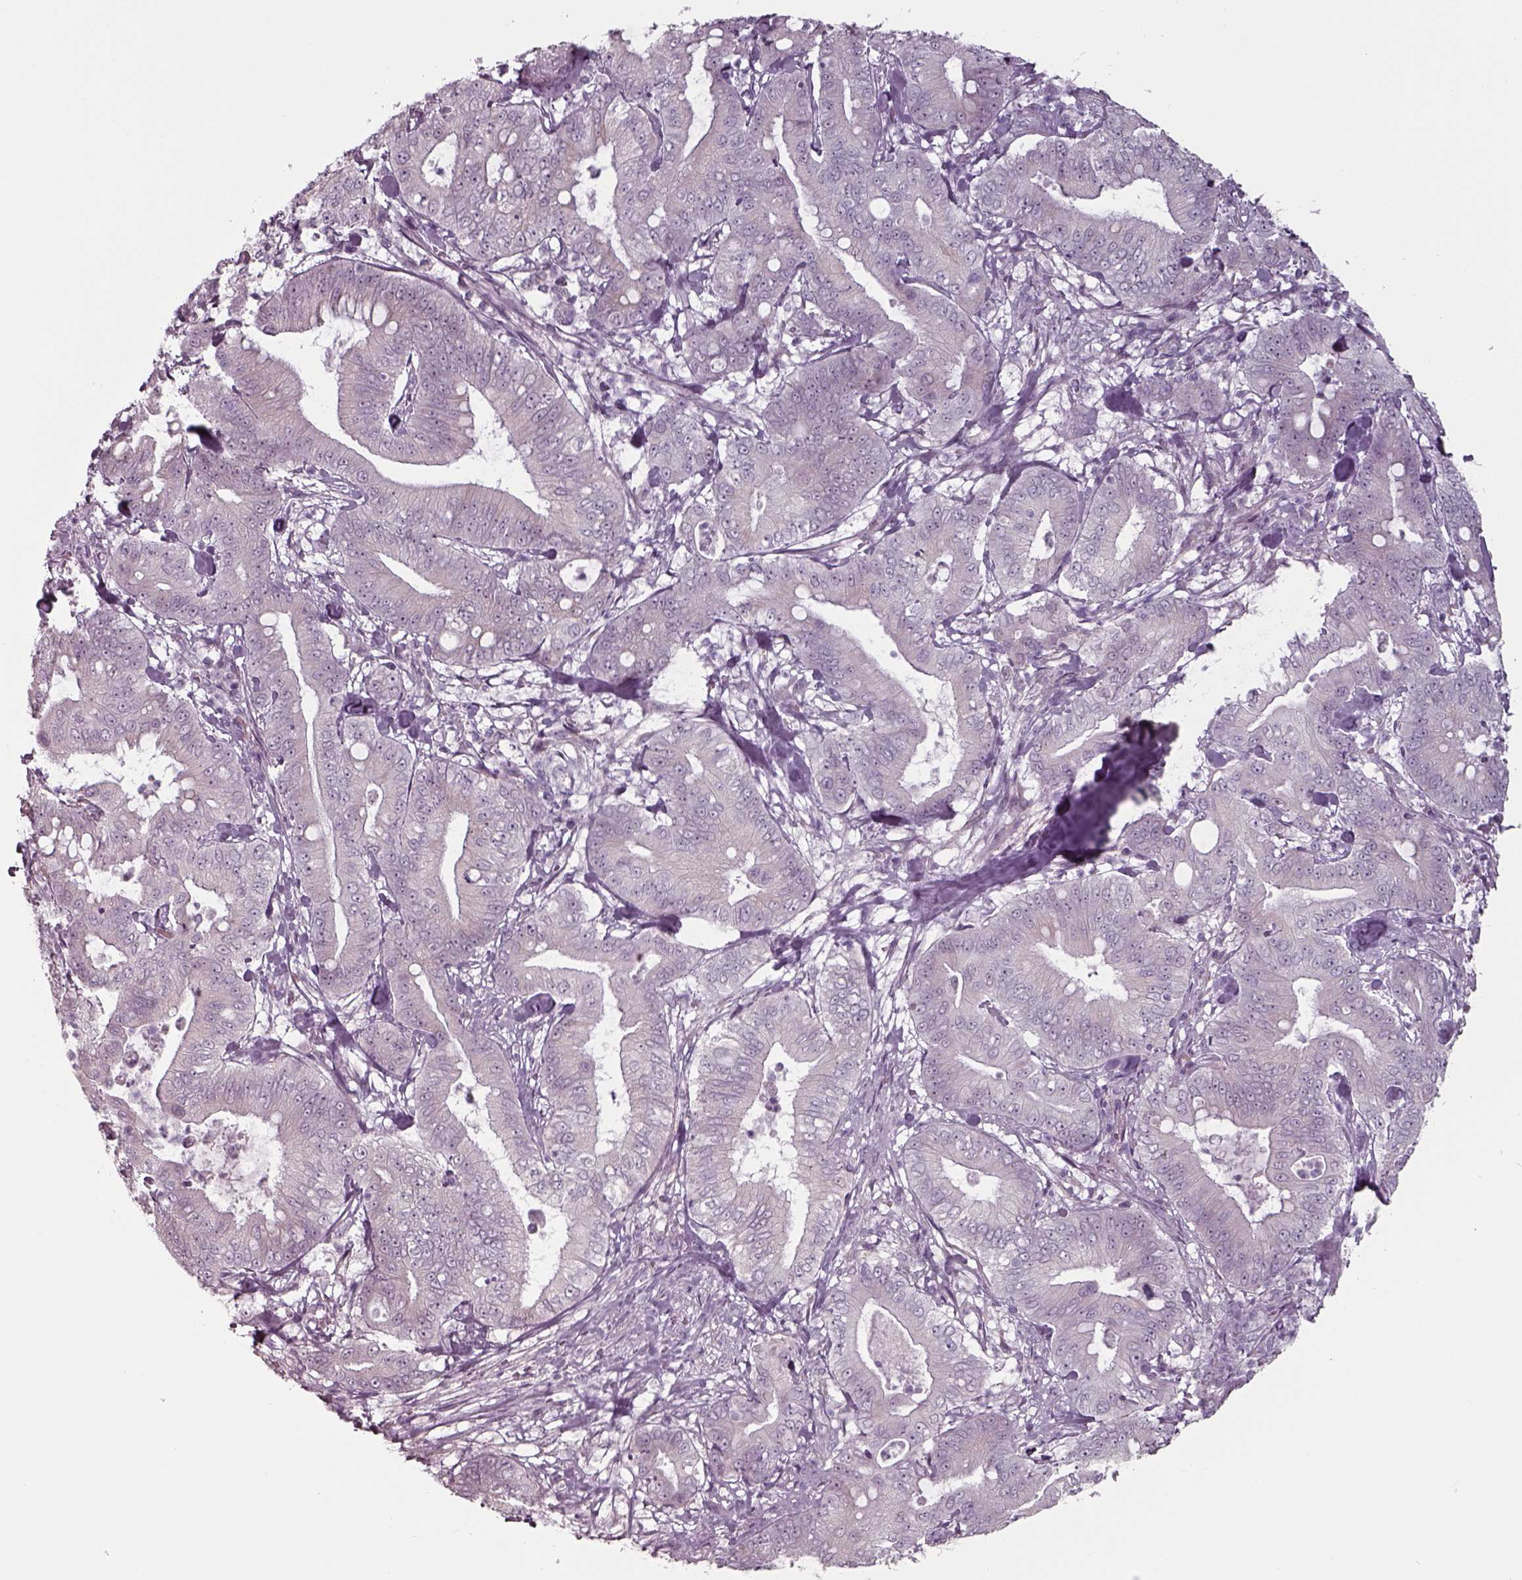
{"staining": {"intensity": "negative", "quantity": "none", "location": "none"}, "tissue": "pancreatic cancer", "cell_type": "Tumor cells", "image_type": "cancer", "snomed": [{"axis": "morphology", "description": "Adenocarcinoma, NOS"}, {"axis": "topography", "description": "Pancreas"}], "caption": "IHC photomicrograph of neoplastic tissue: human adenocarcinoma (pancreatic) stained with DAB exhibits no significant protein expression in tumor cells.", "gene": "SEPTIN14", "patient": {"sex": "male", "age": 71}}